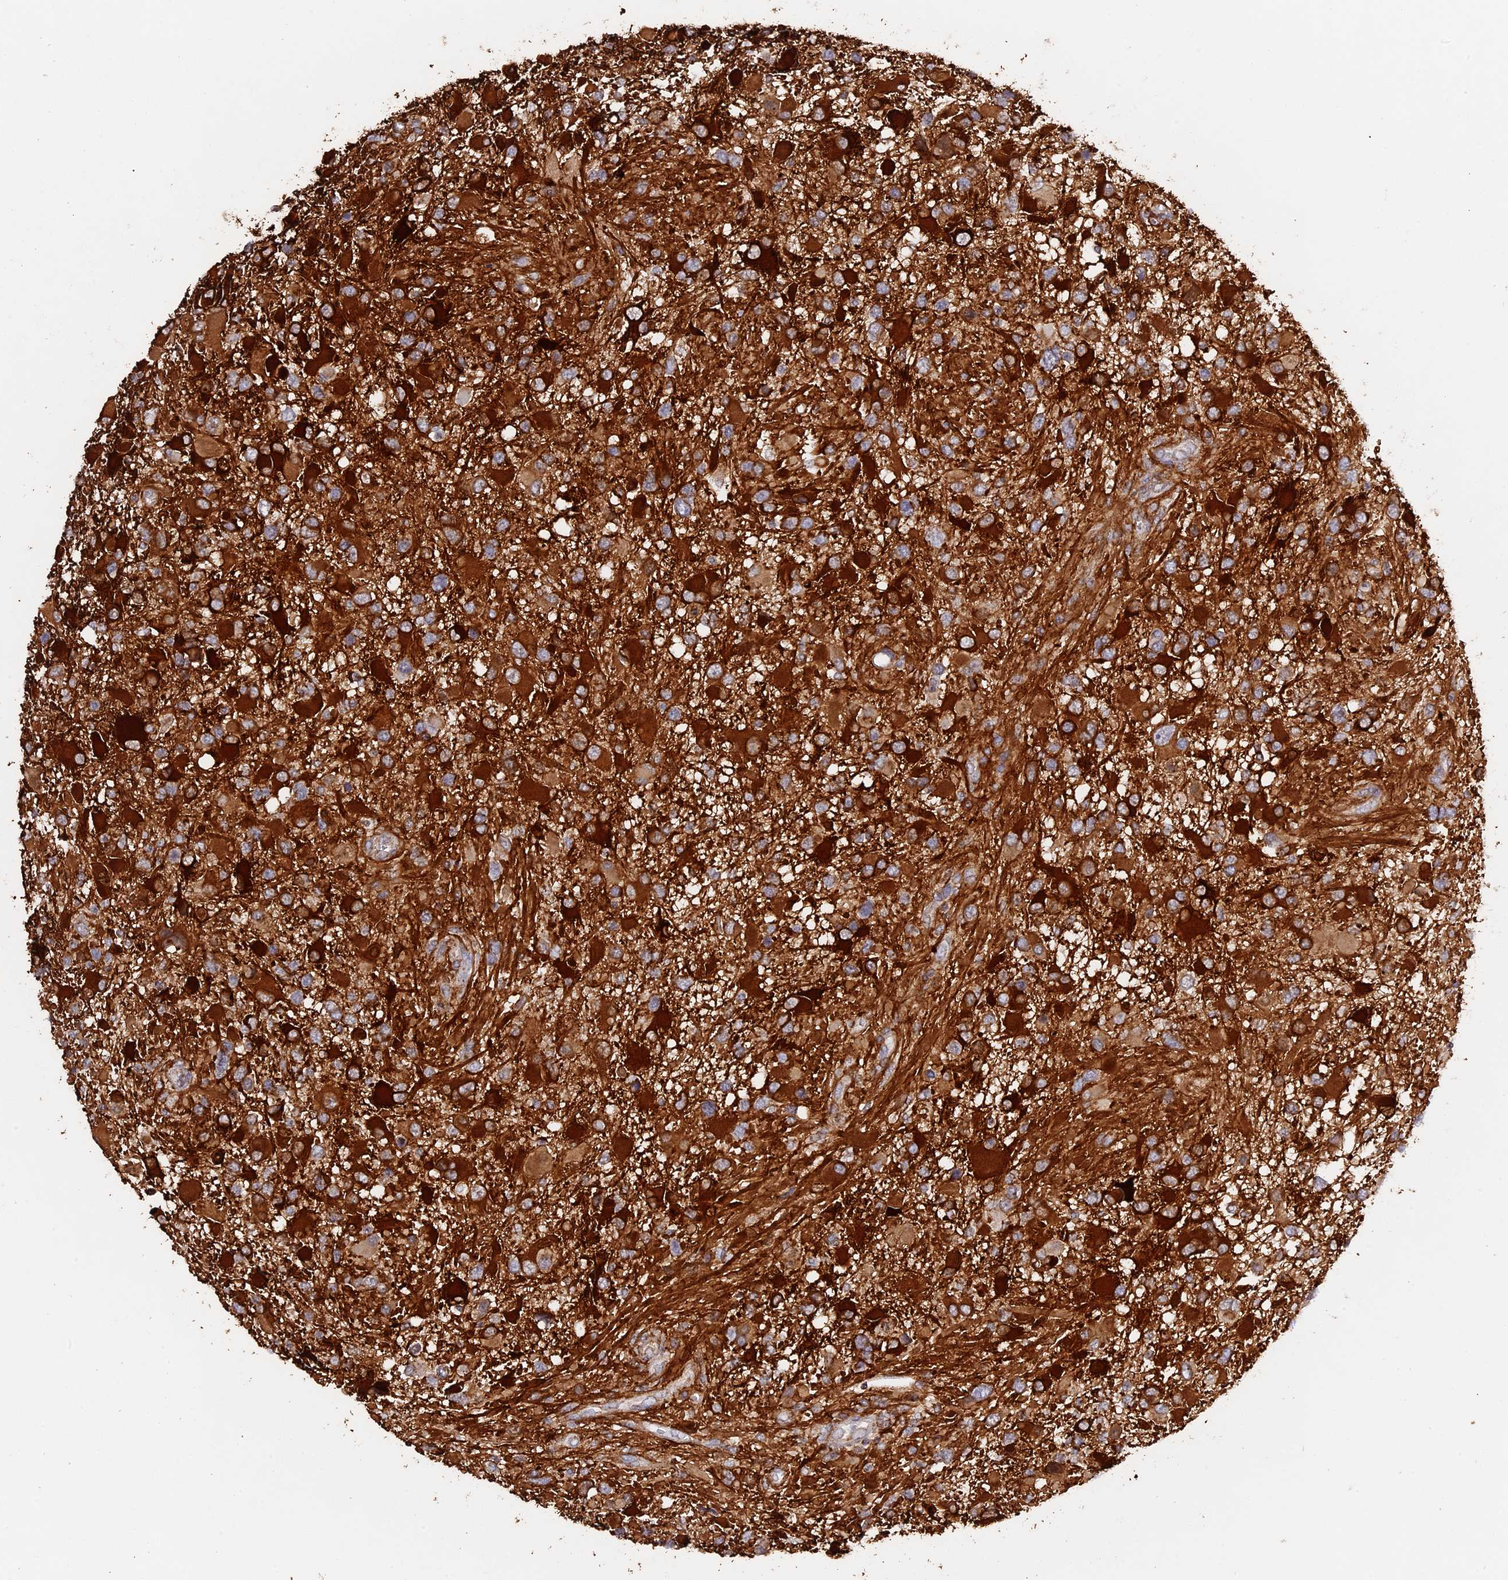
{"staining": {"intensity": "strong", "quantity": ">75%", "location": "cytoplasmic/membranous"}, "tissue": "glioma", "cell_type": "Tumor cells", "image_type": "cancer", "snomed": [{"axis": "morphology", "description": "Glioma, malignant, High grade"}, {"axis": "topography", "description": "Brain"}], "caption": "Immunohistochemical staining of malignant glioma (high-grade) demonstrates high levels of strong cytoplasmic/membranous protein expression in about >75% of tumor cells. The protein of interest is shown in brown color, while the nuclei are stained blue.", "gene": "MPV17L", "patient": {"sex": "male", "age": 53}}